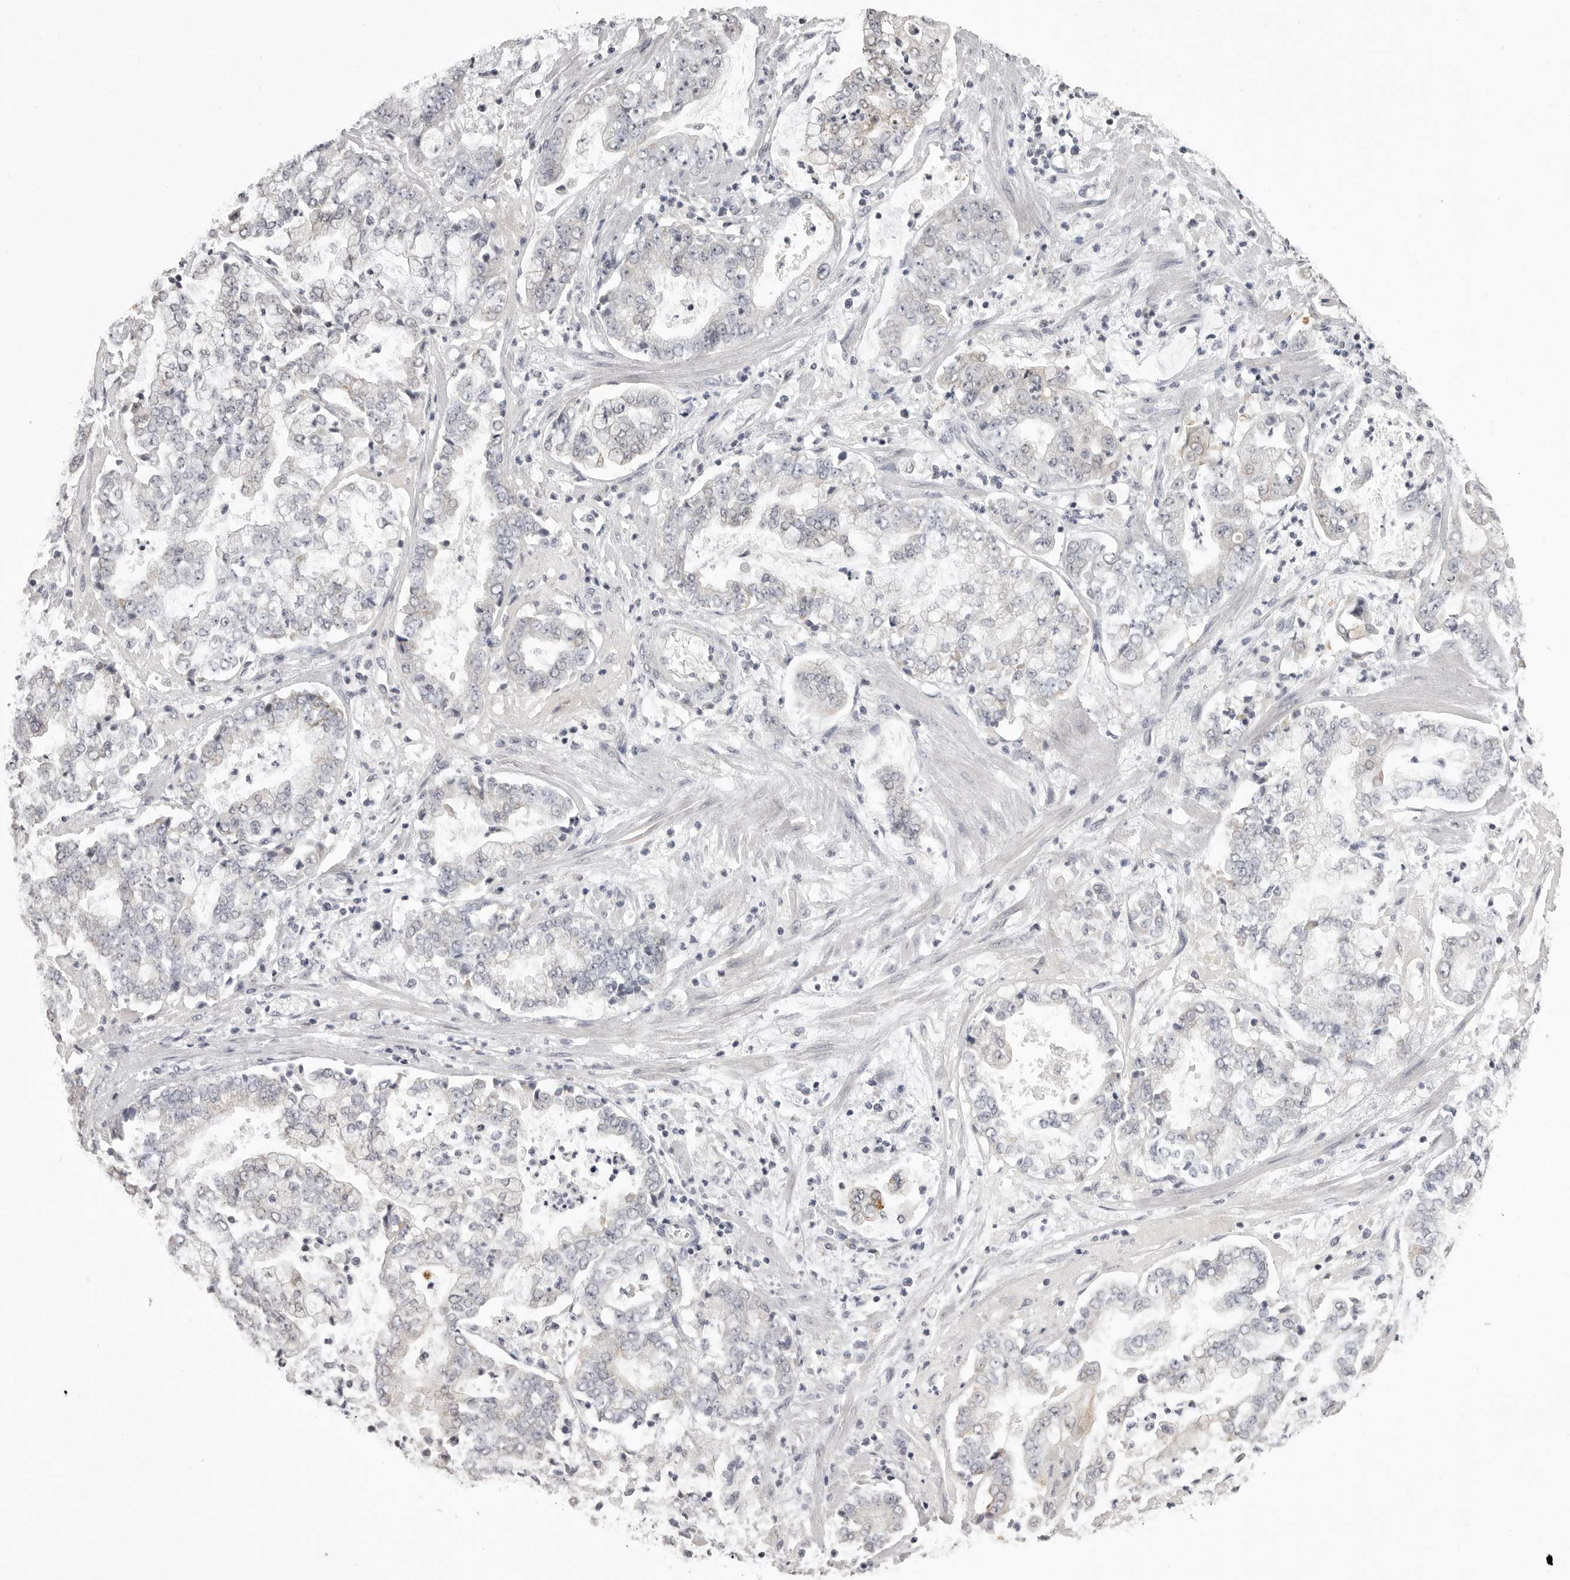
{"staining": {"intensity": "negative", "quantity": "none", "location": "none"}, "tissue": "stomach cancer", "cell_type": "Tumor cells", "image_type": "cancer", "snomed": [{"axis": "morphology", "description": "Adenocarcinoma, NOS"}, {"axis": "topography", "description": "Stomach"}], "caption": "Immunohistochemical staining of human adenocarcinoma (stomach) reveals no significant positivity in tumor cells.", "gene": "GPN2", "patient": {"sex": "male", "age": 76}}